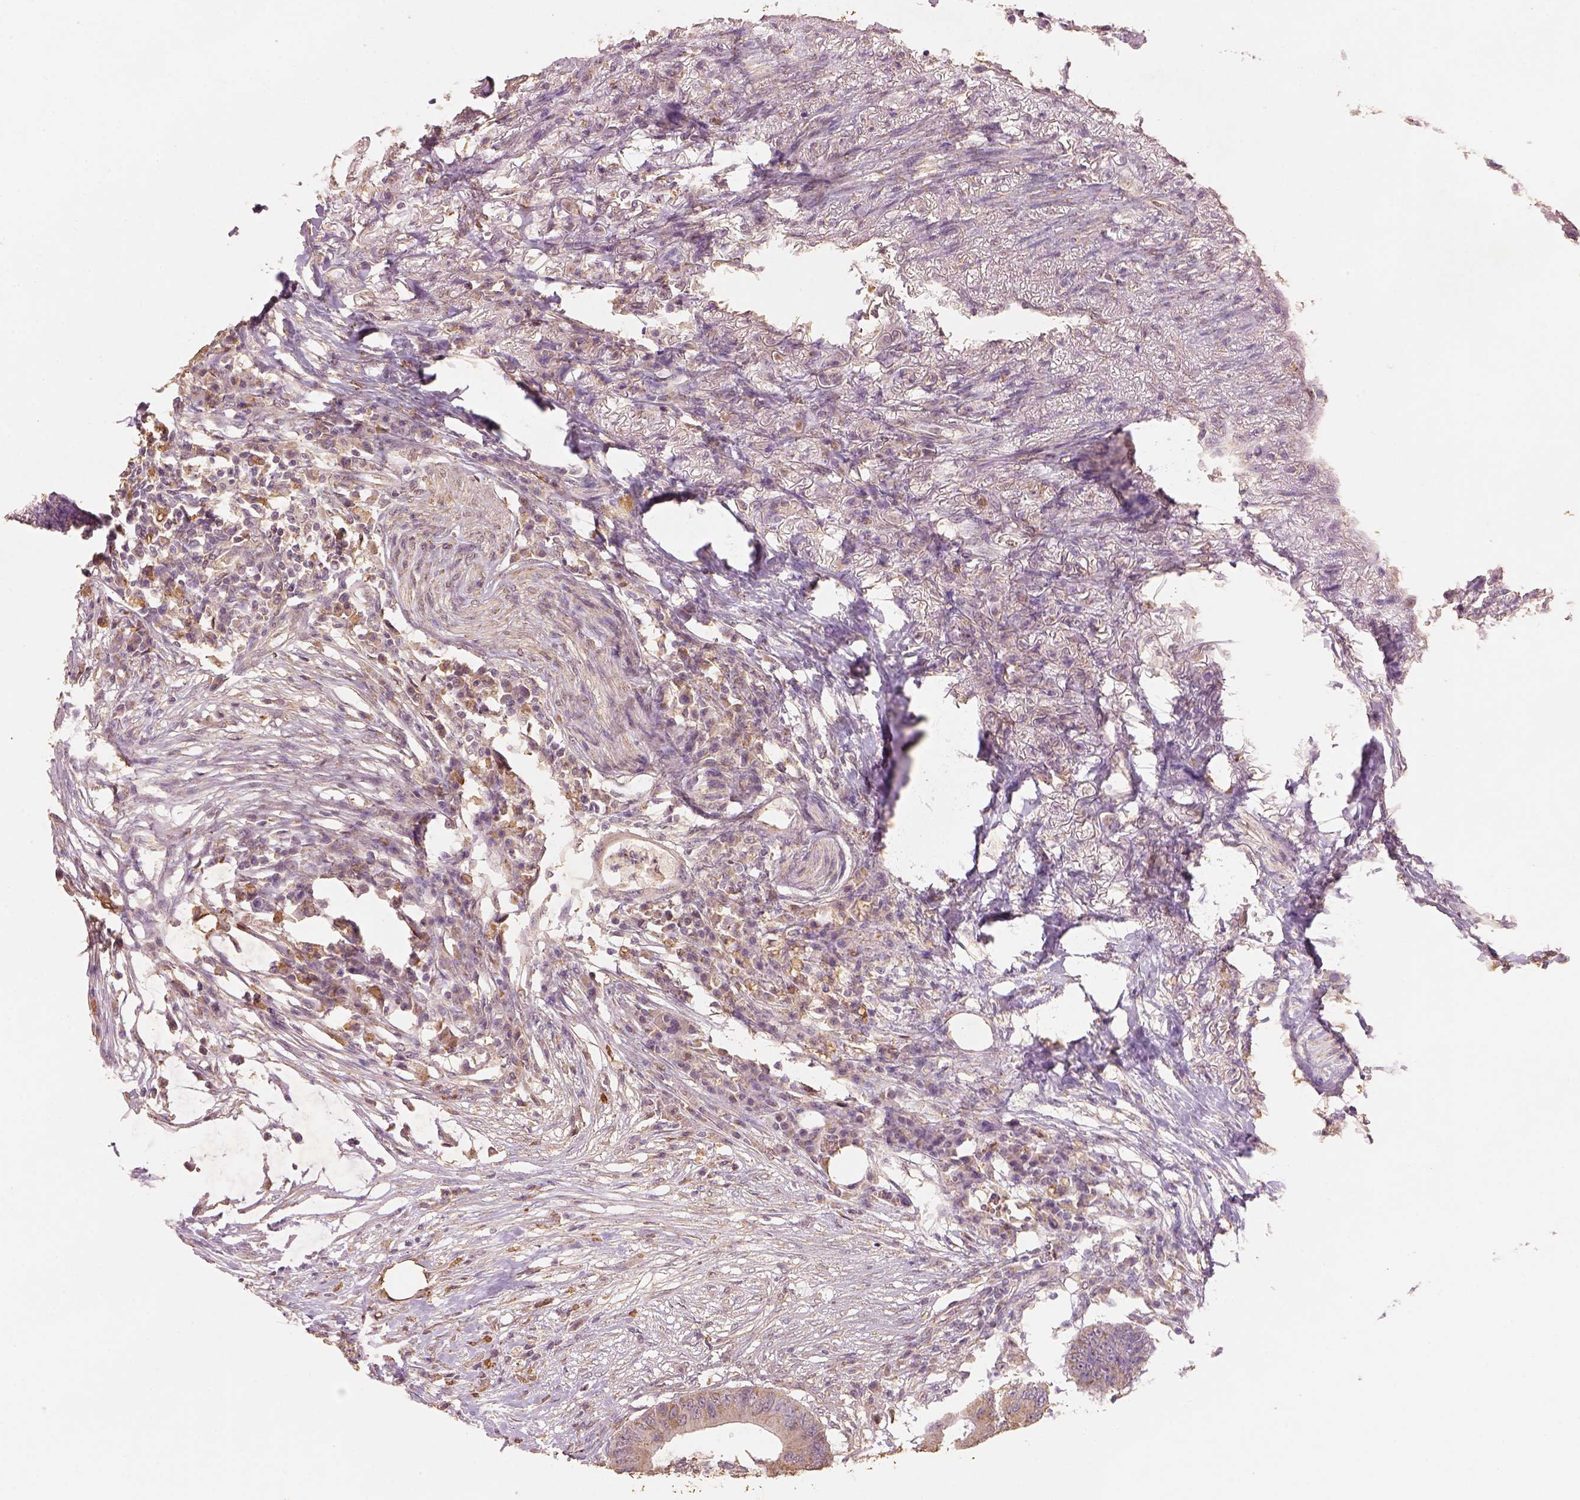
{"staining": {"intensity": "weak", "quantity": ">75%", "location": "cytoplasmic/membranous"}, "tissue": "colorectal cancer", "cell_type": "Tumor cells", "image_type": "cancer", "snomed": [{"axis": "morphology", "description": "Adenocarcinoma, NOS"}, {"axis": "topography", "description": "Colon"}], "caption": "An image of colorectal cancer (adenocarcinoma) stained for a protein exhibits weak cytoplasmic/membranous brown staining in tumor cells. Using DAB (3,3'-diaminobenzidine) (brown) and hematoxylin (blue) stains, captured at high magnification using brightfield microscopy.", "gene": "AP2B1", "patient": {"sex": "male", "age": 71}}